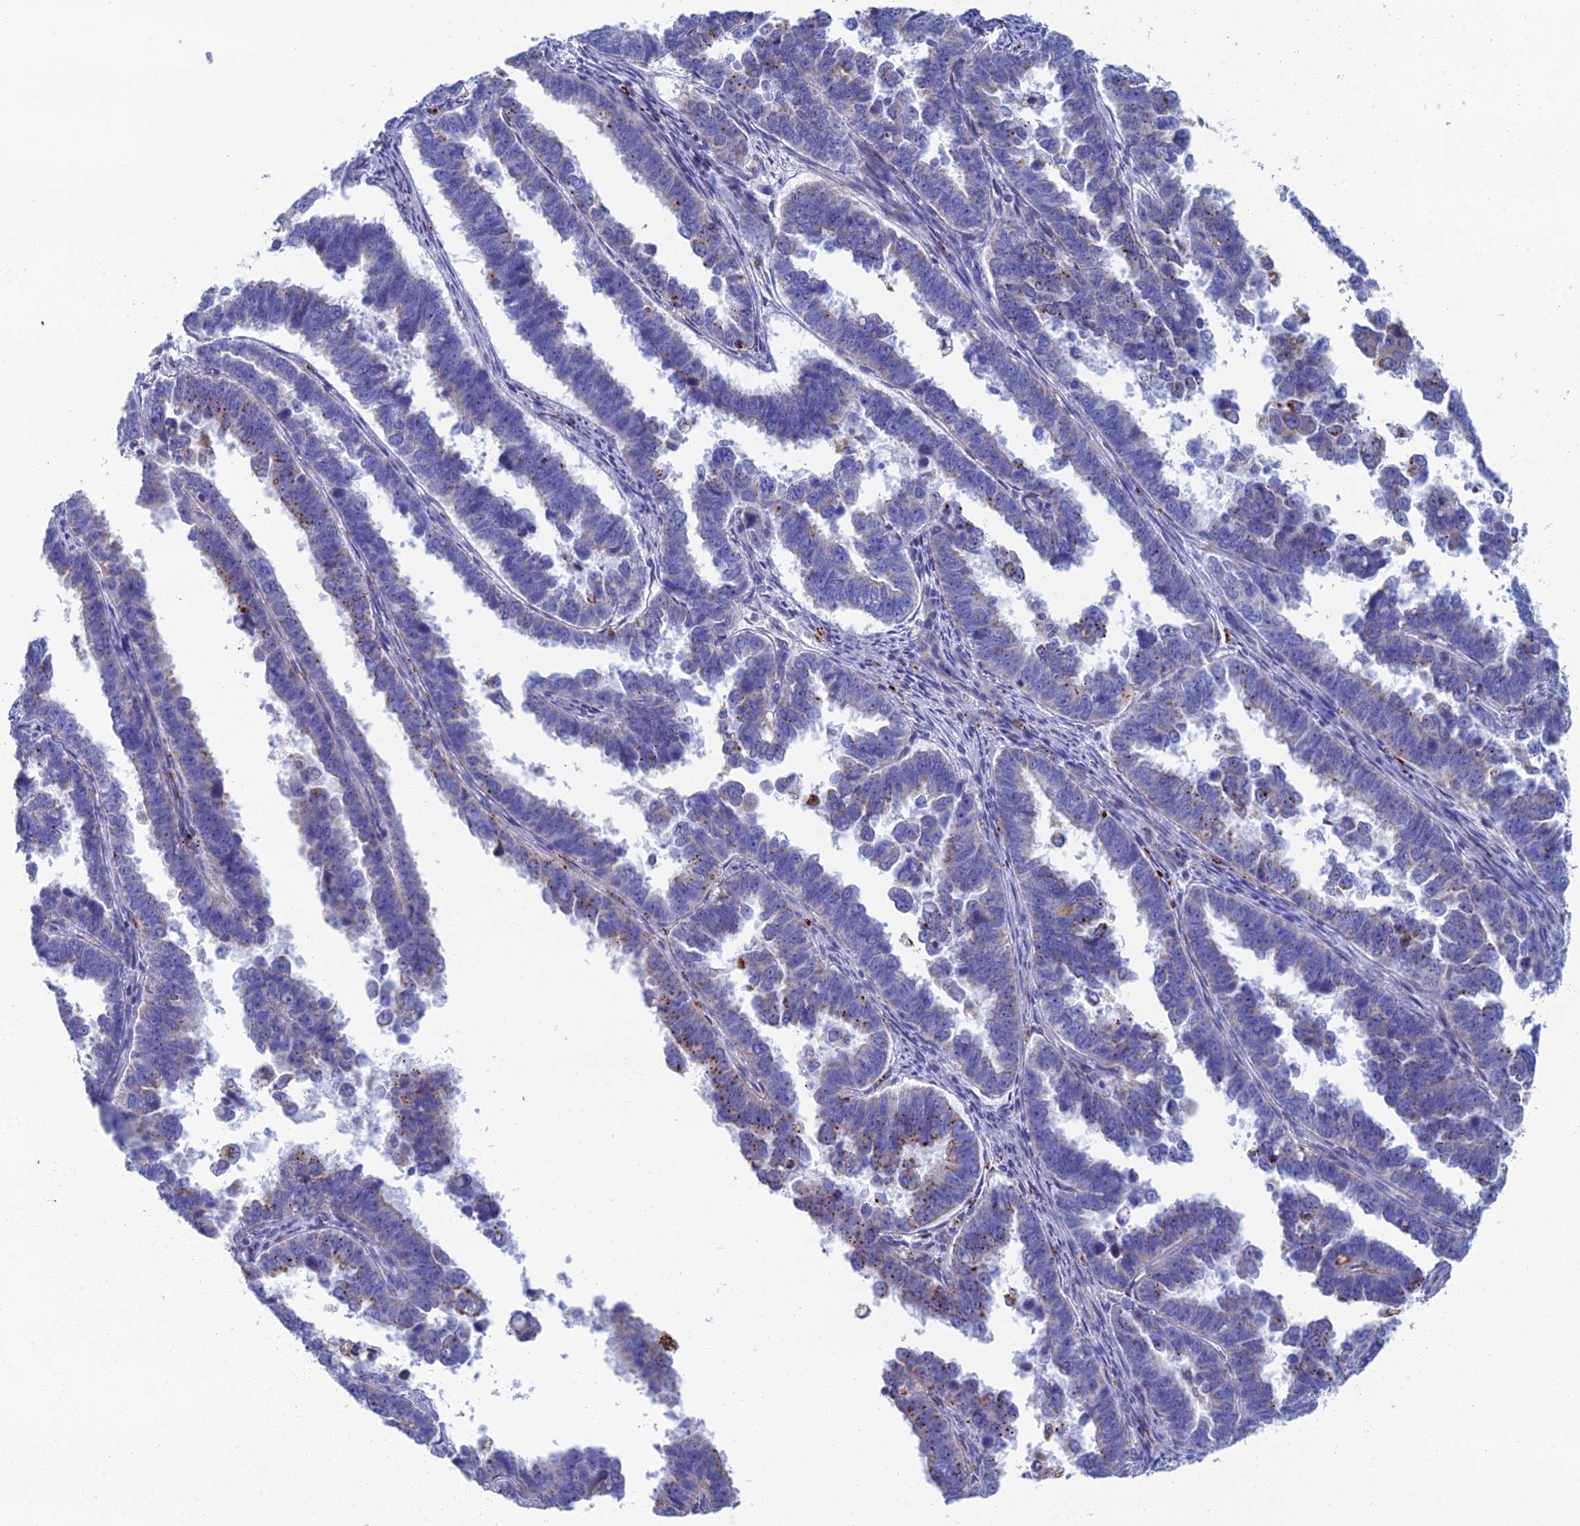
{"staining": {"intensity": "moderate", "quantity": "<25%", "location": "cytoplasmic/membranous"}, "tissue": "endometrial cancer", "cell_type": "Tumor cells", "image_type": "cancer", "snomed": [{"axis": "morphology", "description": "Adenocarcinoma, NOS"}, {"axis": "topography", "description": "Endometrium"}], "caption": "The immunohistochemical stain labels moderate cytoplasmic/membranous positivity in tumor cells of adenocarcinoma (endometrial) tissue.", "gene": "CFAP210", "patient": {"sex": "female", "age": 75}}